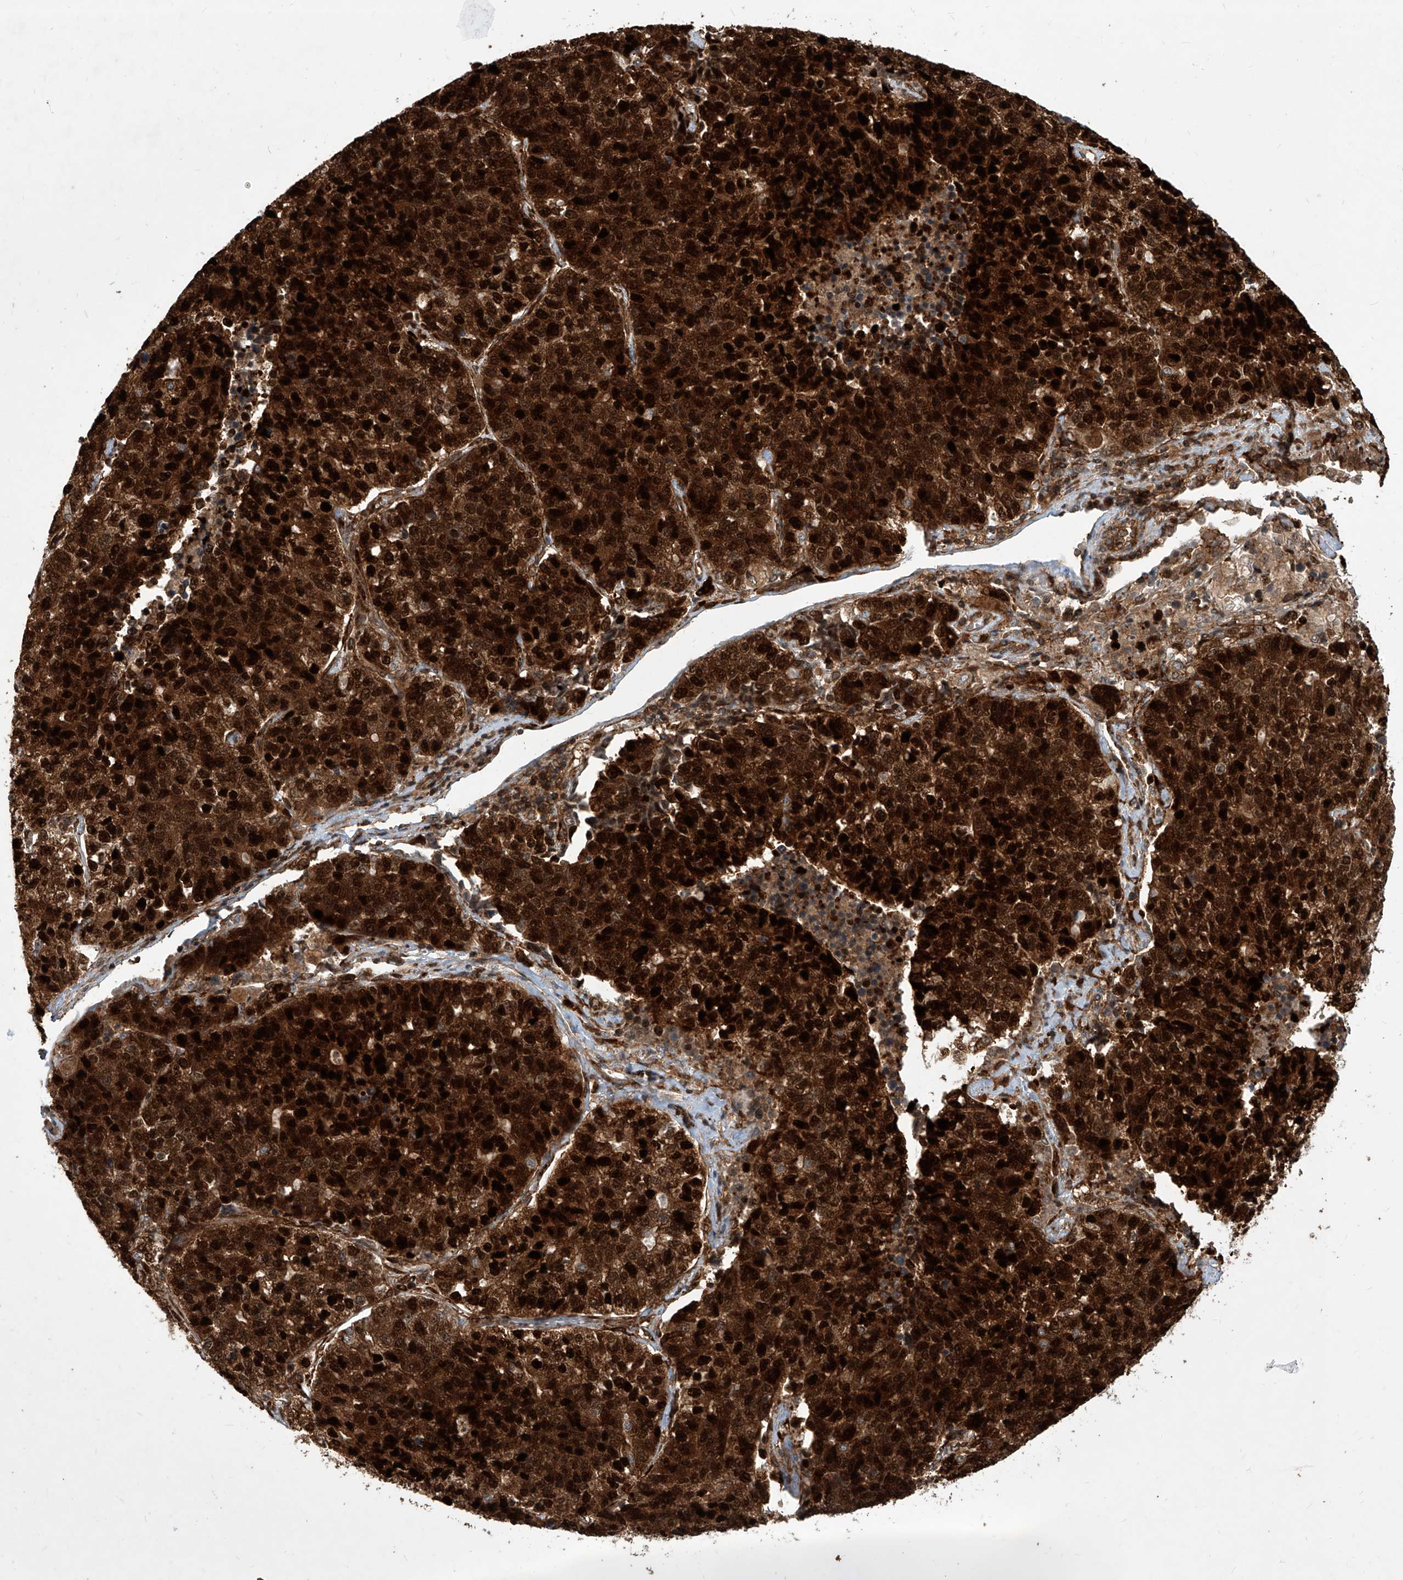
{"staining": {"intensity": "strong", "quantity": ">75%", "location": "cytoplasmic/membranous,nuclear"}, "tissue": "lung cancer", "cell_type": "Tumor cells", "image_type": "cancer", "snomed": [{"axis": "morphology", "description": "Adenocarcinoma, NOS"}, {"axis": "topography", "description": "Lung"}], "caption": "Immunohistochemistry staining of adenocarcinoma (lung), which demonstrates high levels of strong cytoplasmic/membranous and nuclear positivity in approximately >75% of tumor cells indicating strong cytoplasmic/membranous and nuclear protein positivity. The staining was performed using DAB (3,3'-diaminobenzidine) (brown) for protein detection and nuclei were counterstained in hematoxylin (blue).", "gene": "MAGED2", "patient": {"sex": "male", "age": 49}}